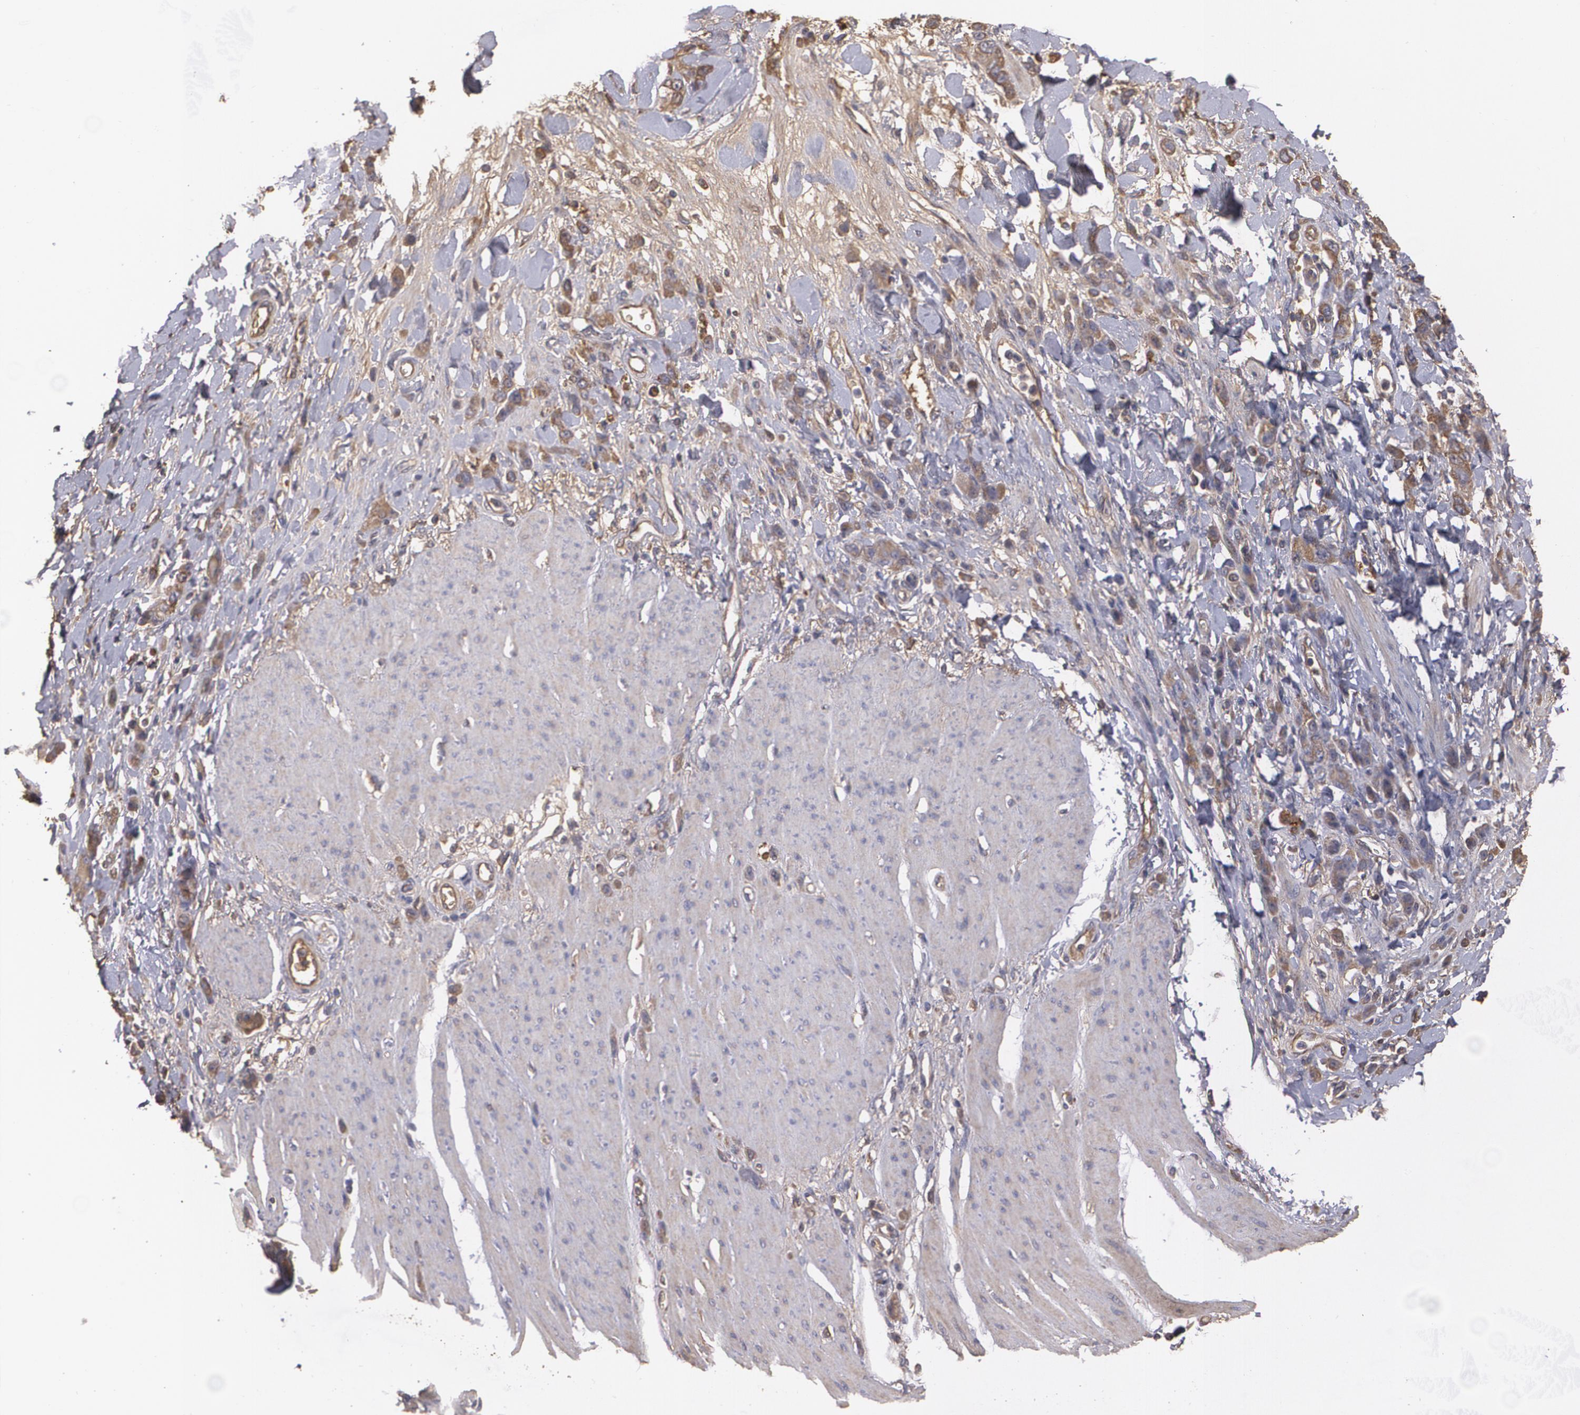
{"staining": {"intensity": "moderate", "quantity": ">75%", "location": "cytoplasmic/membranous"}, "tissue": "stomach cancer", "cell_type": "Tumor cells", "image_type": "cancer", "snomed": [{"axis": "morphology", "description": "Normal tissue, NOS"}, {"axis": "morphology", "description": "Adenocarcinoma, NOS"}, {"axis": "topography", "description": "Stomach"}], "caption": "Immunohistochemistry (IHC) of adenocarcinoma (stomach) demonstrates medium levels of moderate cytoplasmic/membranous positivity in approximately >75% of tumor cells.", "gene": "PON1", "patient": {"sex": "male", "age": 82}}